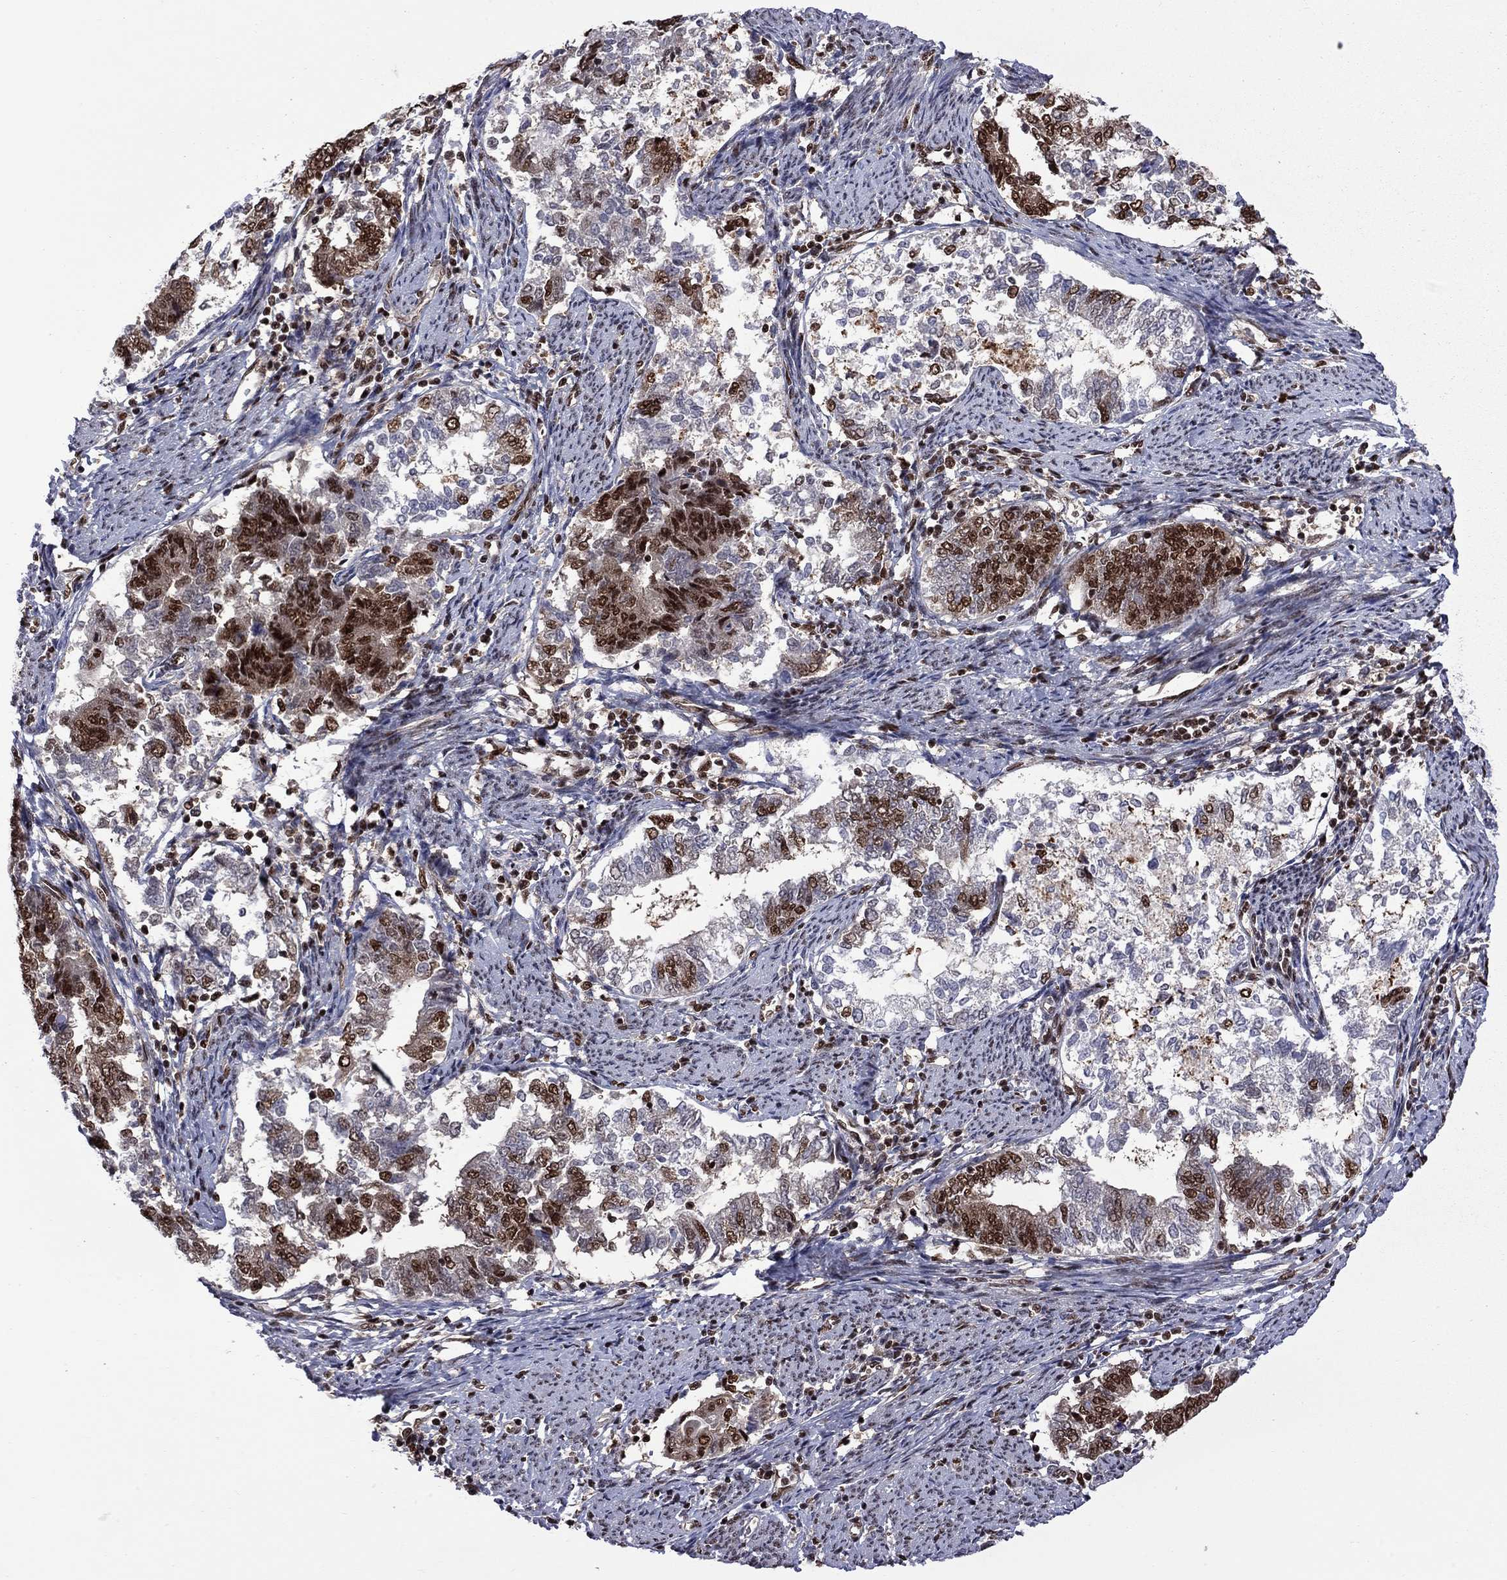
{"staining": {"intensity": "strong", "quantity": "<25%", "location": "nuclear"}, "tissue": "endometrial cancer", "cell_type": "Tumor cells", "image_type": "cancer", "snomed": [{"axis": "morphology", "description": "Adenocarcinoma, NOS"}, {"axis": "topography", "description": "Endometrium"}], "caption": "This histopathology image shows immunohistochemistry (IHC) staining of human adenocarcinoma (endometrial), with medium strong nuclear staining in approximately <25% of tumor cells.", "gene": "MED25", "patient": {"sex": "female", "age": 65}}